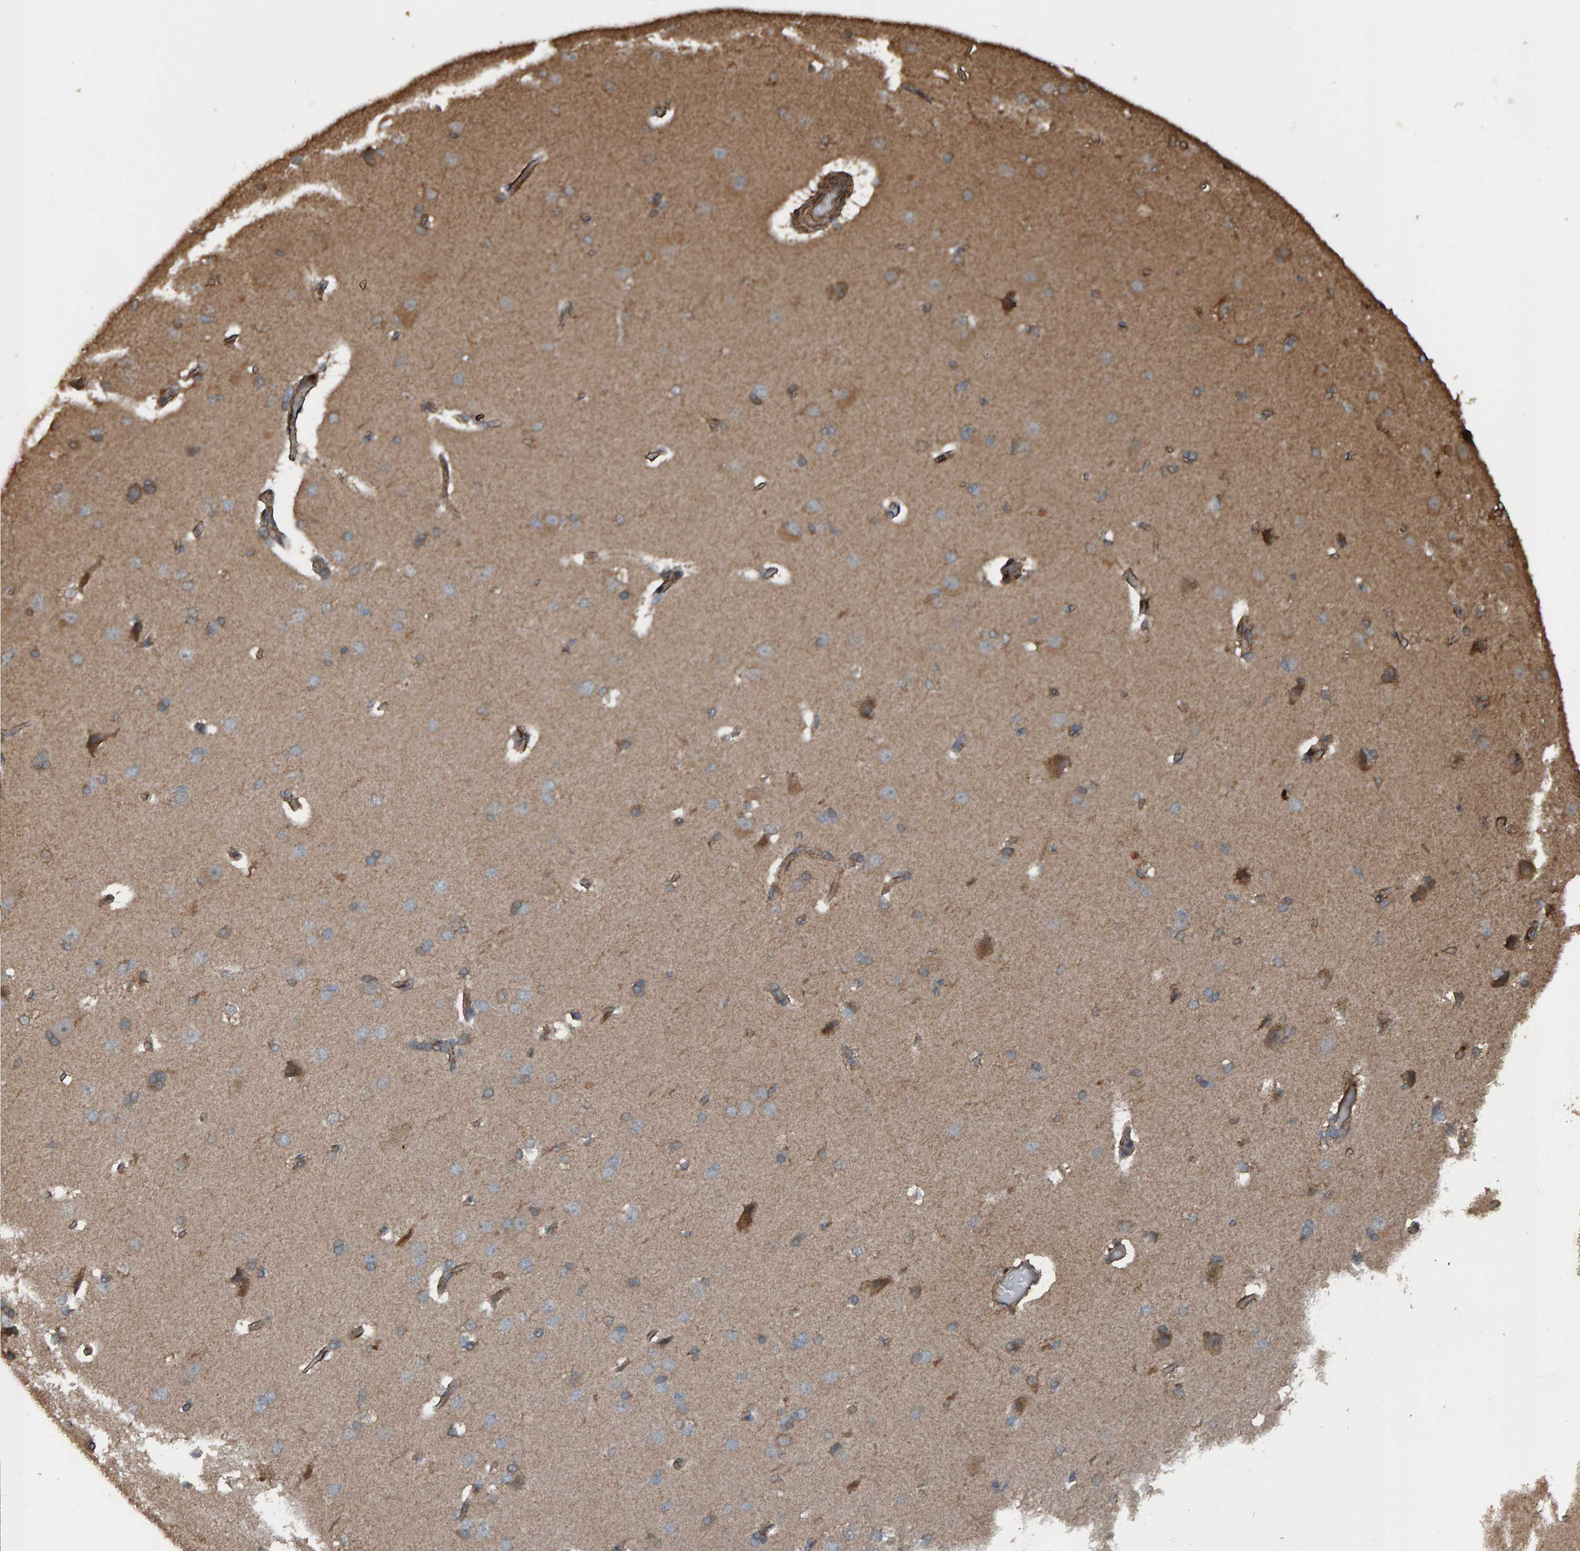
{"staining": {"intensity": "moderate", "quantity": "25%-75%", "location": "cytoplasmic/membranous"}, "tissue": "cerebral cortex", "cell_type": "Endothelial cells", "image_type": "normal", "snomed": [{"axis": "morphology", "description": "Normal tissue, NOS"}, {"axis": "topography", "description": "Cerebral cortex"}], "caption": "Immunohistochemical staining of benign cerebral cortex reveals 25%-75% levels of moderate cytoplasmic/membranous protein staining in about 25%-75% of endothelial cells.", "gene": "DUS1L", "patient": {"sex": "male", "age": 62}}